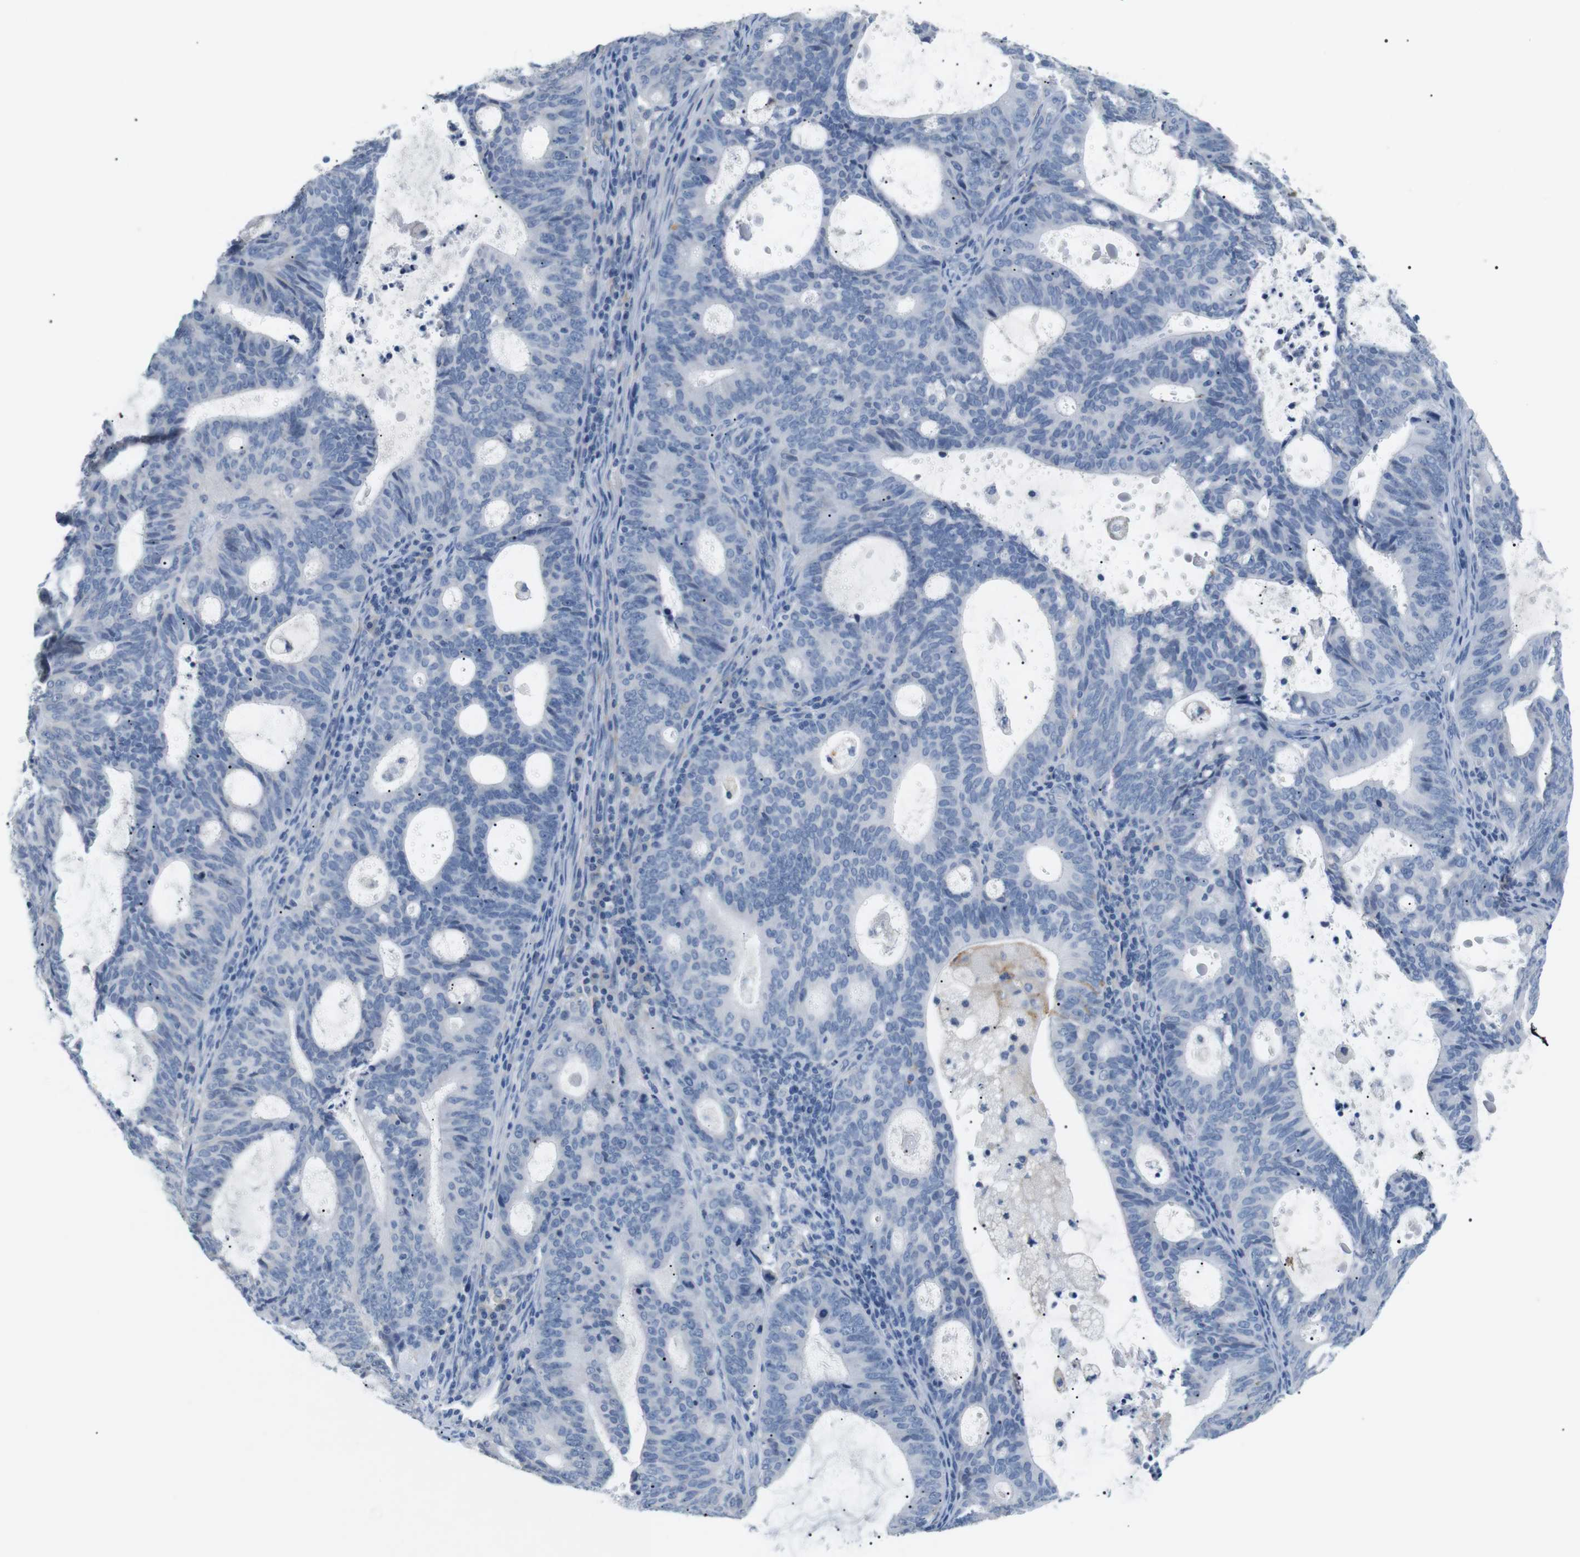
{"staining": {"intensity": "negative", "quantity": "none", "location": "none"}, "tissue": "endometrial cancer", "cell_type": "Tumor cells", "image_type": "cancer", "snomed": [{"axis": "morphology", "description": "Adenocarcinoma, NOS"}, {"axis": "topography", "description": "Uterus"}], "caption": "Tumor cells show no significant protein staining in endometrial cancer. (Brightfield microscopy of DAB IHC at high magnification).", "gene": "FCGRT", "patient": {"sex": "female", "age": 83}}